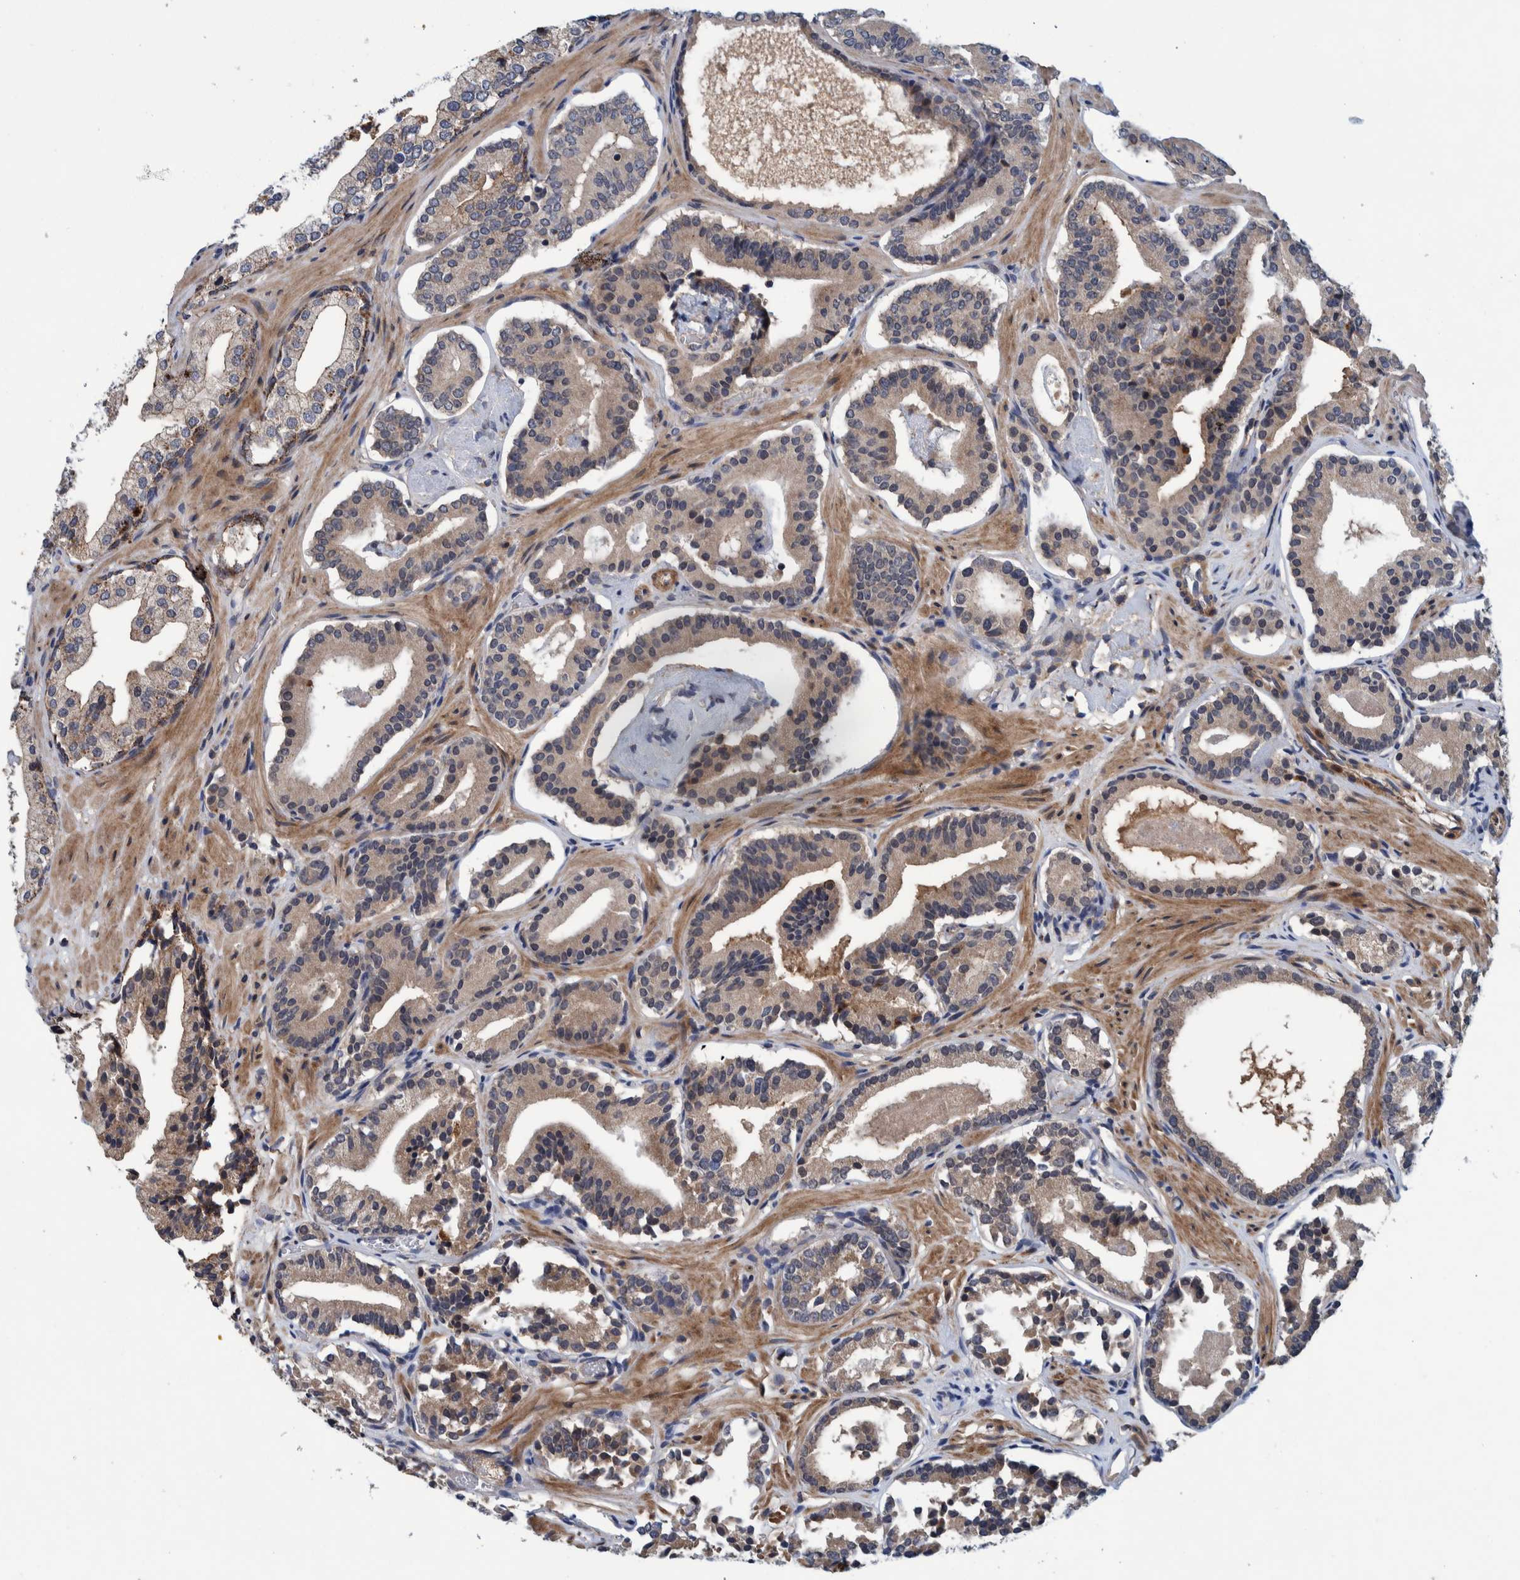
{"staining": {"intensity": "weak", "quantity": ">75%", "location": "cytoplasmic/membranous"}, "tissue": "prostate cancer", "cell_type": "Tumor cells", "image_type": "cancer", "snomed": [{"axis": "morphology", "description": "Adenocarcinoma, Low grade"}, {"axis": "topography", "description": "Prostate"}], "caption": "Immunohistochemical staining of prostate low-grade adenocarcinoma reveals weak cytoplasmic/membranous protein staining in approximately >75% of tumor cells.", "gene": "ITIH3", "patient": {"sex": "male", "age": 51}}